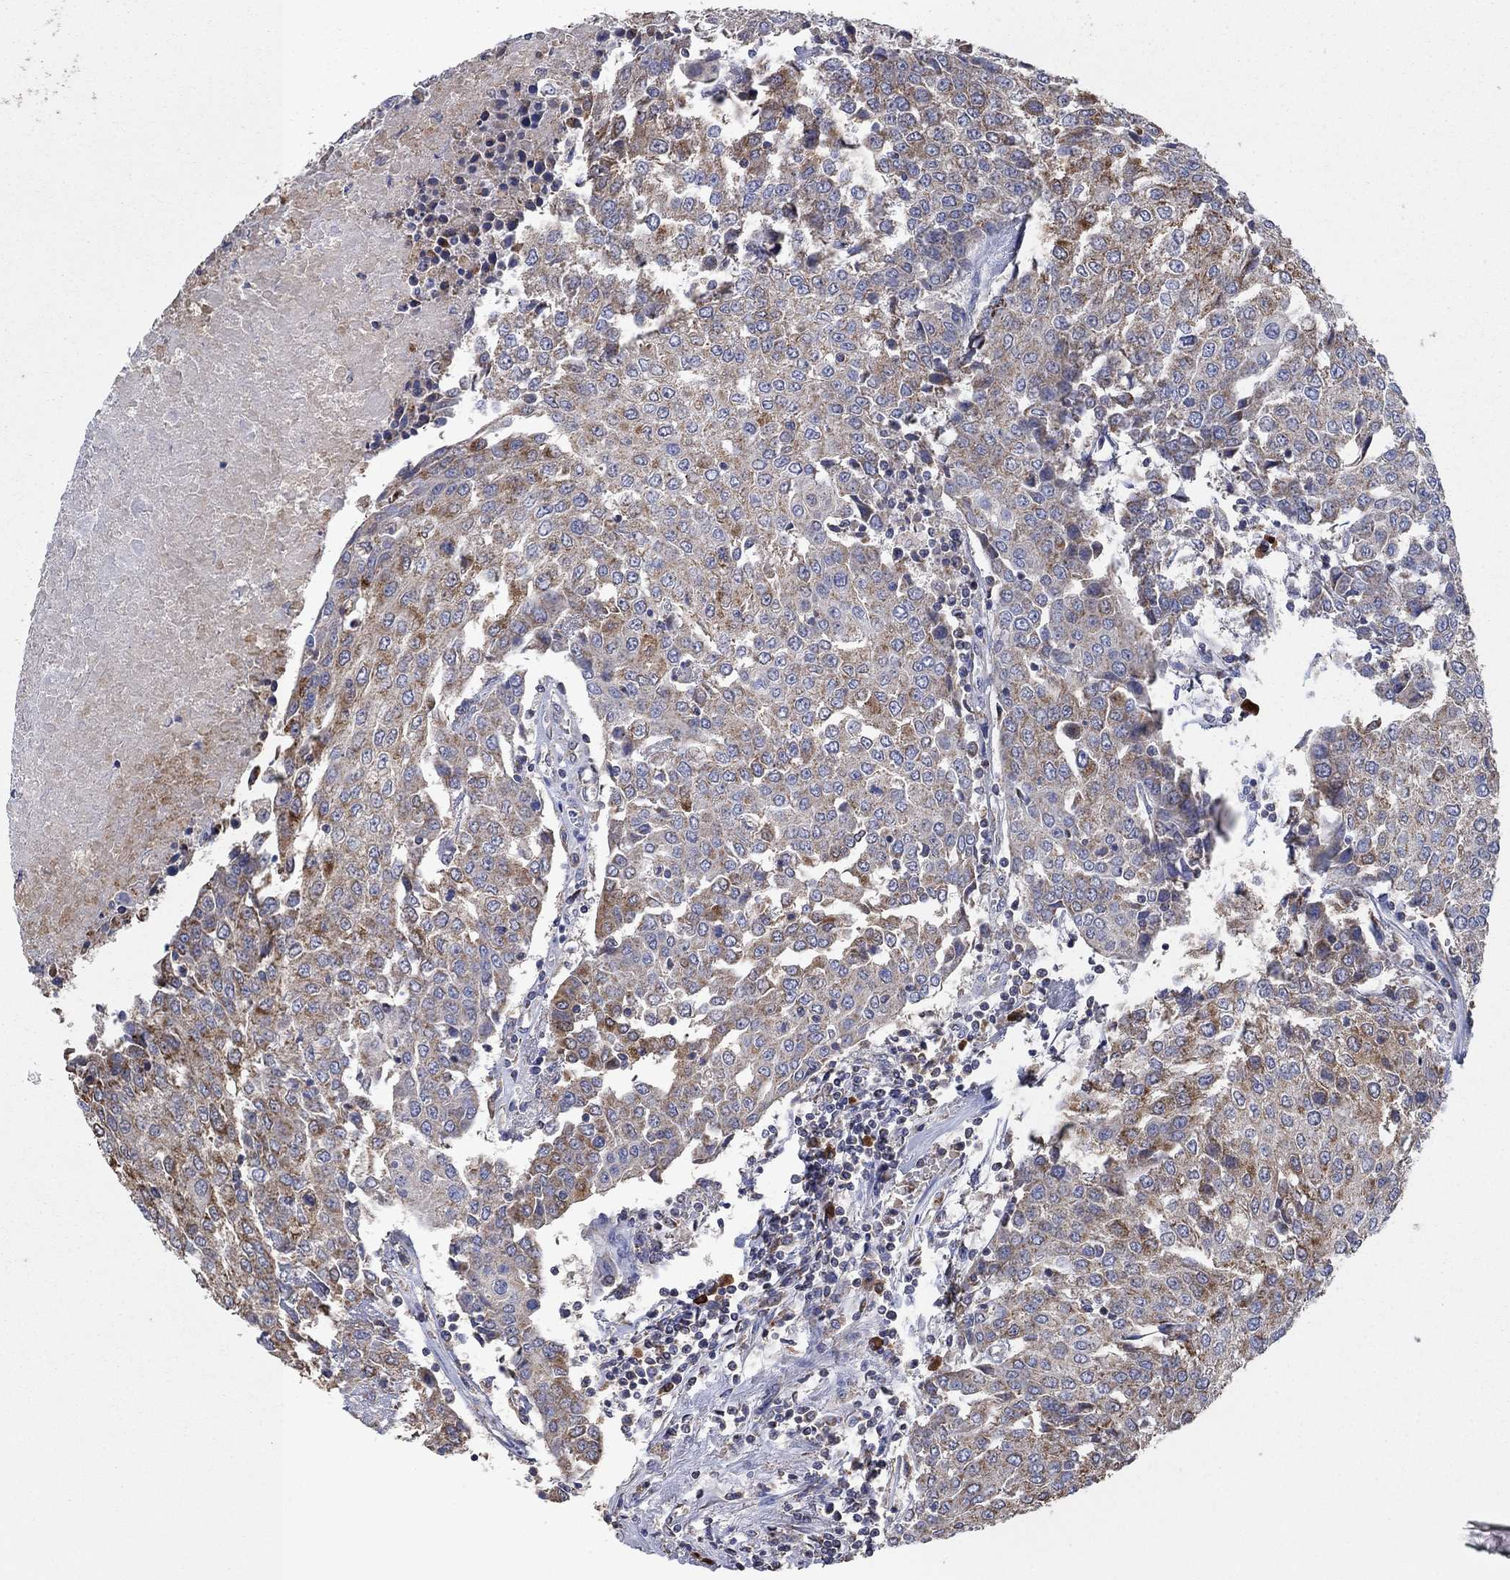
{"staining": {"intensity": "moderate", "quantity": "25%-75%", "location": "cytoplasmic/membranous"}, "tissue": "urothelial cancer", "cell_type": "Tumor cells", "image_type": "cancer", "snomed": [{"axis": "morphology", "description": "Urothelial carcinoma, High grade"}, {"axis": "topography", "description": "Urinary bladder"}], "caption": "High-magnification brightfield microscopy of urothelial carcinoma (high-grade) stained with DAB (brown) and counterstained with hematoxylin (blue). tumor cells exhibit moderate cytoplasmic/membranous positivity is seen in approximately25%-75% of cells.", "gene": "HID1", "patient": {"sex": "female", "age": 85}}